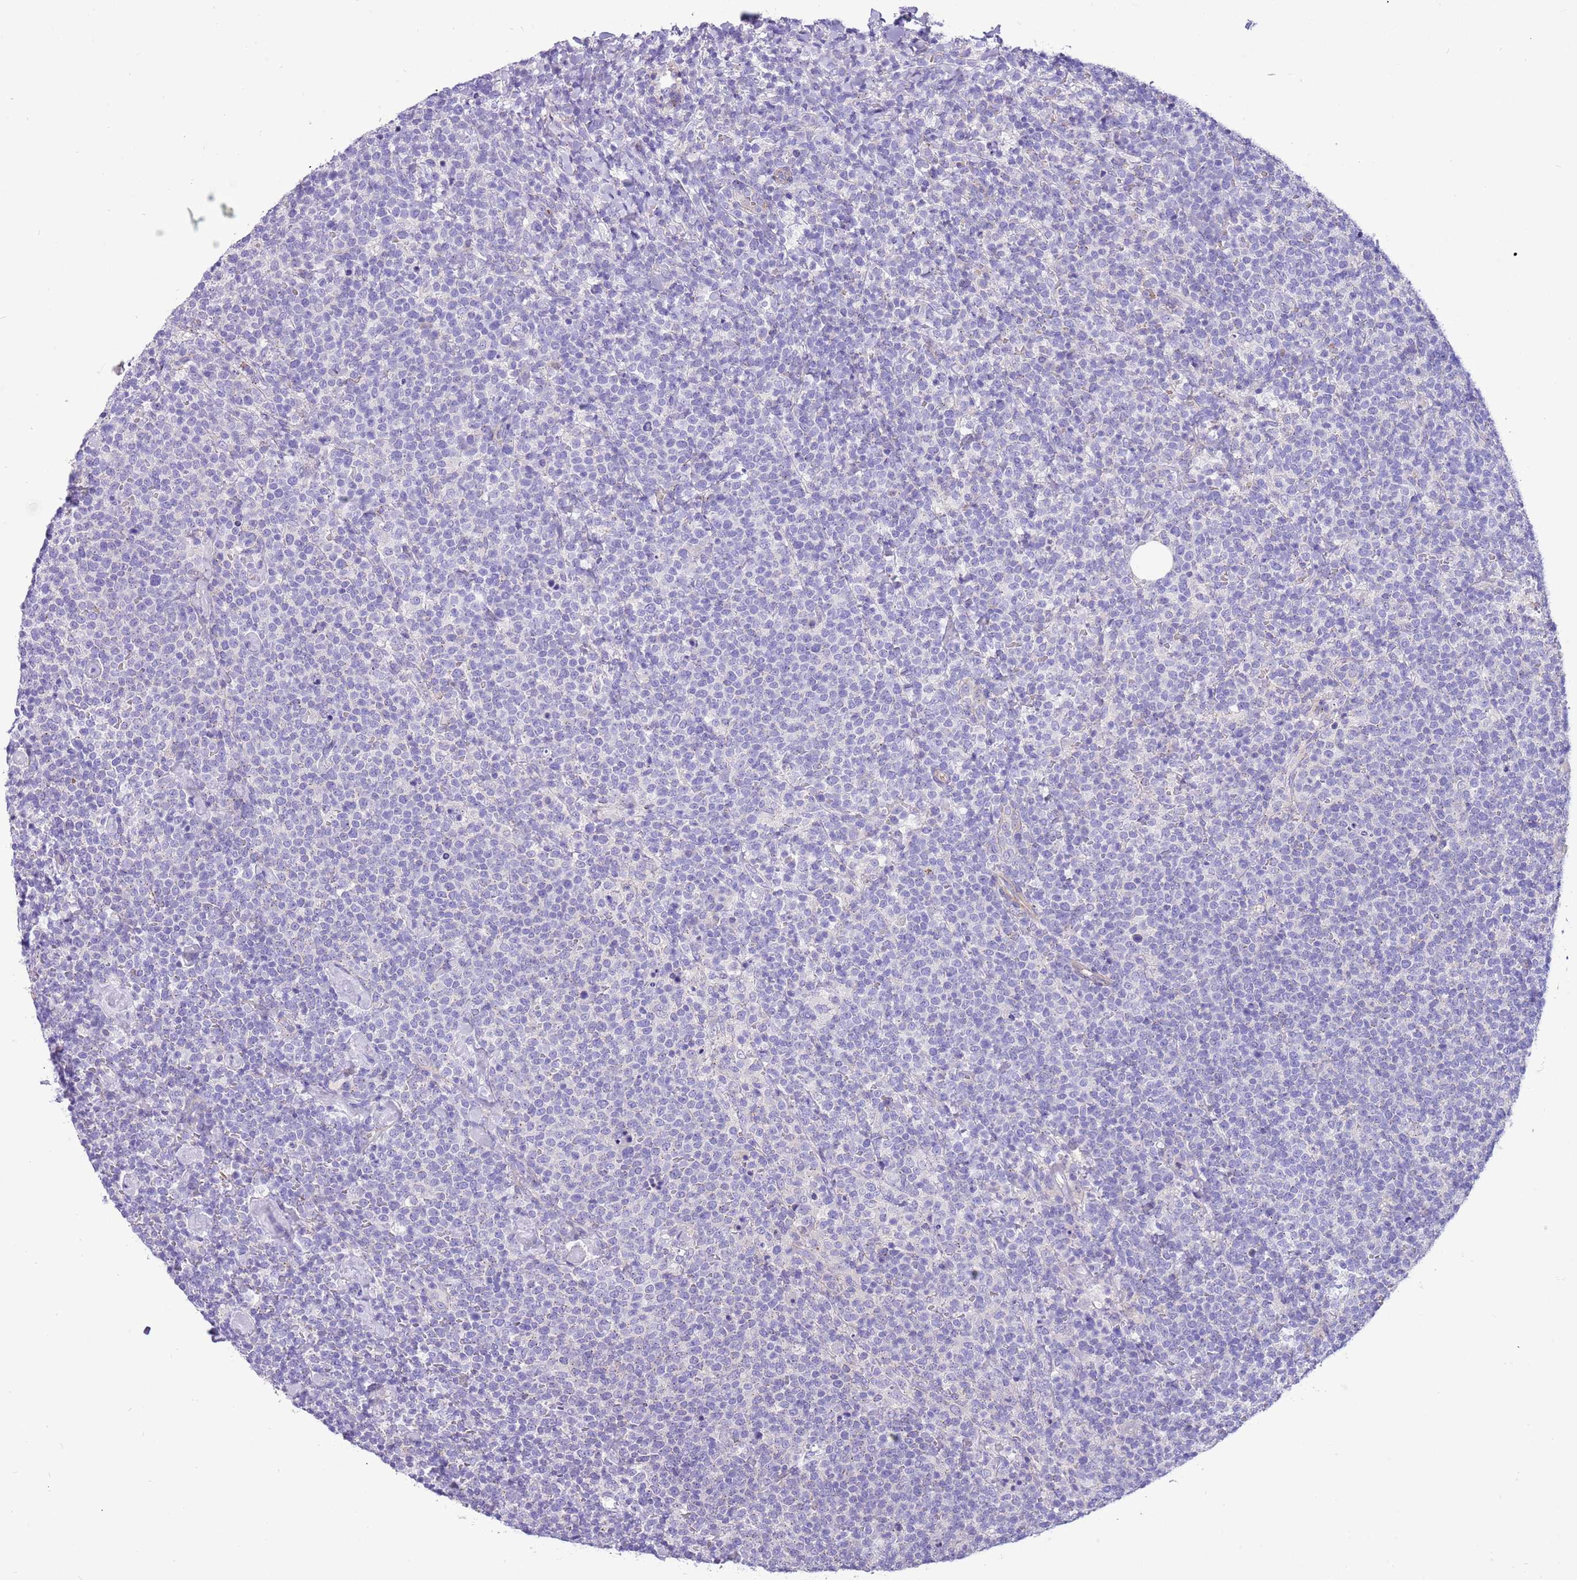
{"staining": {"intensity": "negative", "quantity": "none", "location": "none"}, "tissue": "lymphoma", "cell_type": "Tumor cells", "image_type": "cancer", "snomed": [{"axis": "morphology", "description": "Malignant lymphoma, non-Hodgkin's type, High grade"}, {"axis": "topography", "description": "Lymph node"}], "caption": "Micrograph shows no protein staining in tumor cells of malignant lymphoma, non-Hodgkin's type (high-grade) tissue. (IHC, brightfield microscopy, high magnification).", "gene": "KBTBD3", "patient": {"sex": "male", "age": 61}}